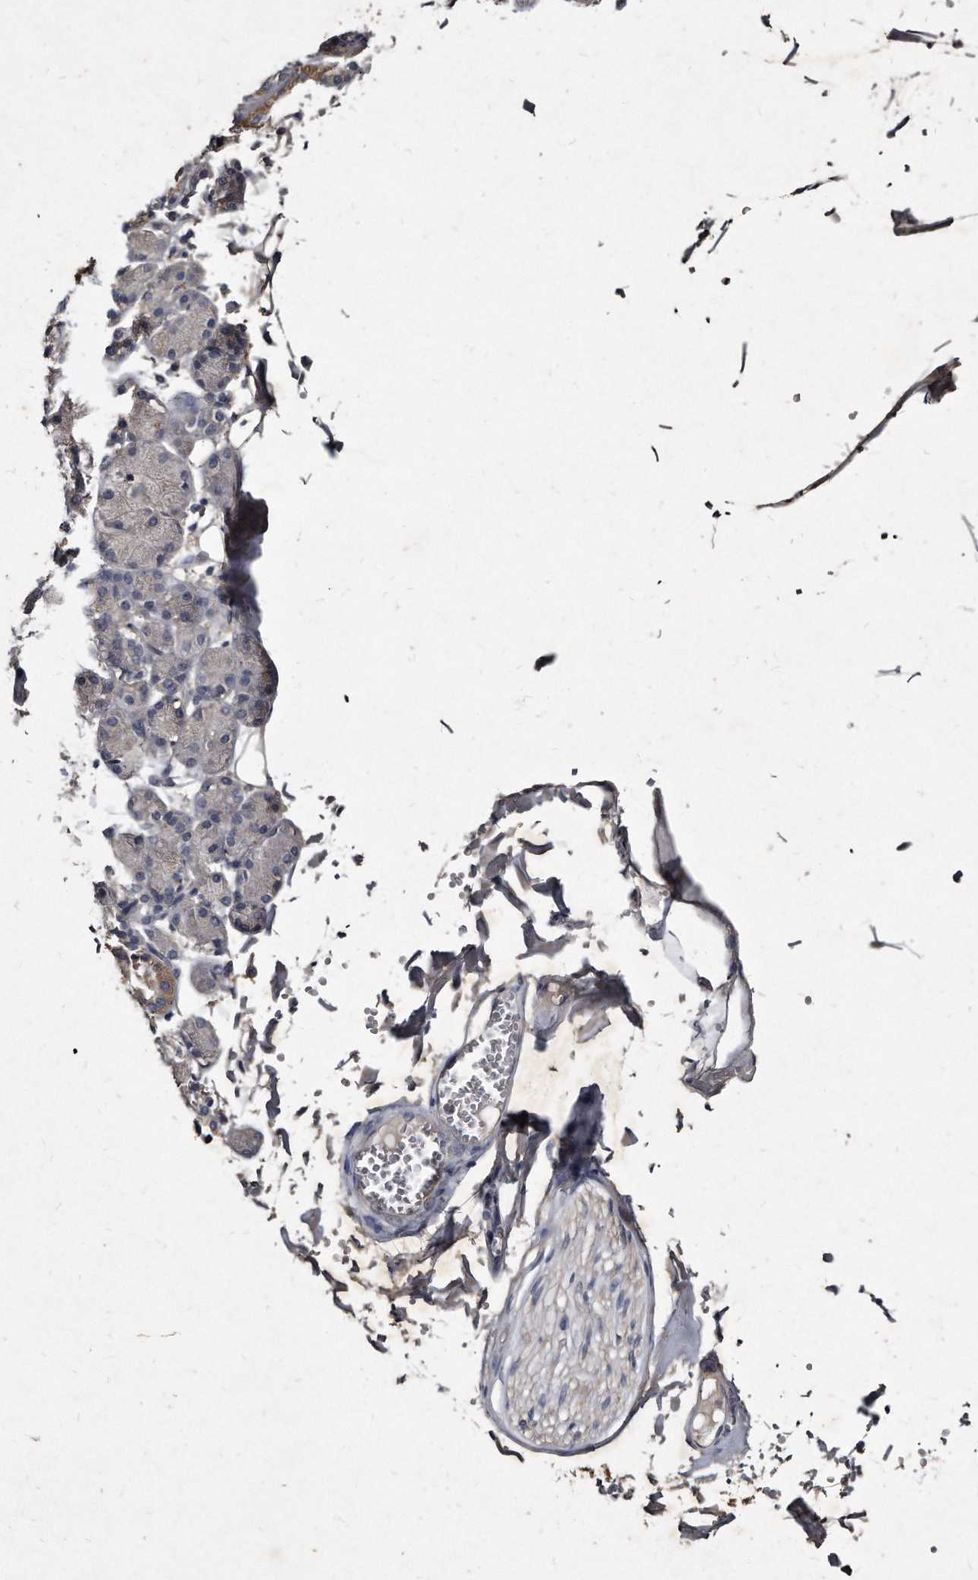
{"staining": {"intensity": "moderate", "quantity": "<25%", "location": "cytoplasmic/membranous"}, "tissue": "salivary gland", "cell_type": "Glandular cells", "image_type": "normal", "snomed": [{"axis": "morphology", "description": "Normal tissue, NOS"}, {"axis": "topography", "description": "Salivary gland"}], "caption": "Protein staining shows moderate cytoplasmic/membranous staining in approximately <25% of glandular cells in normal salivary gland. (brown staining indicates protein expression, while blue staining denotes nuclei).", "gene": "KLHDC3", "patient": {"sex": "male", "age": 63}}